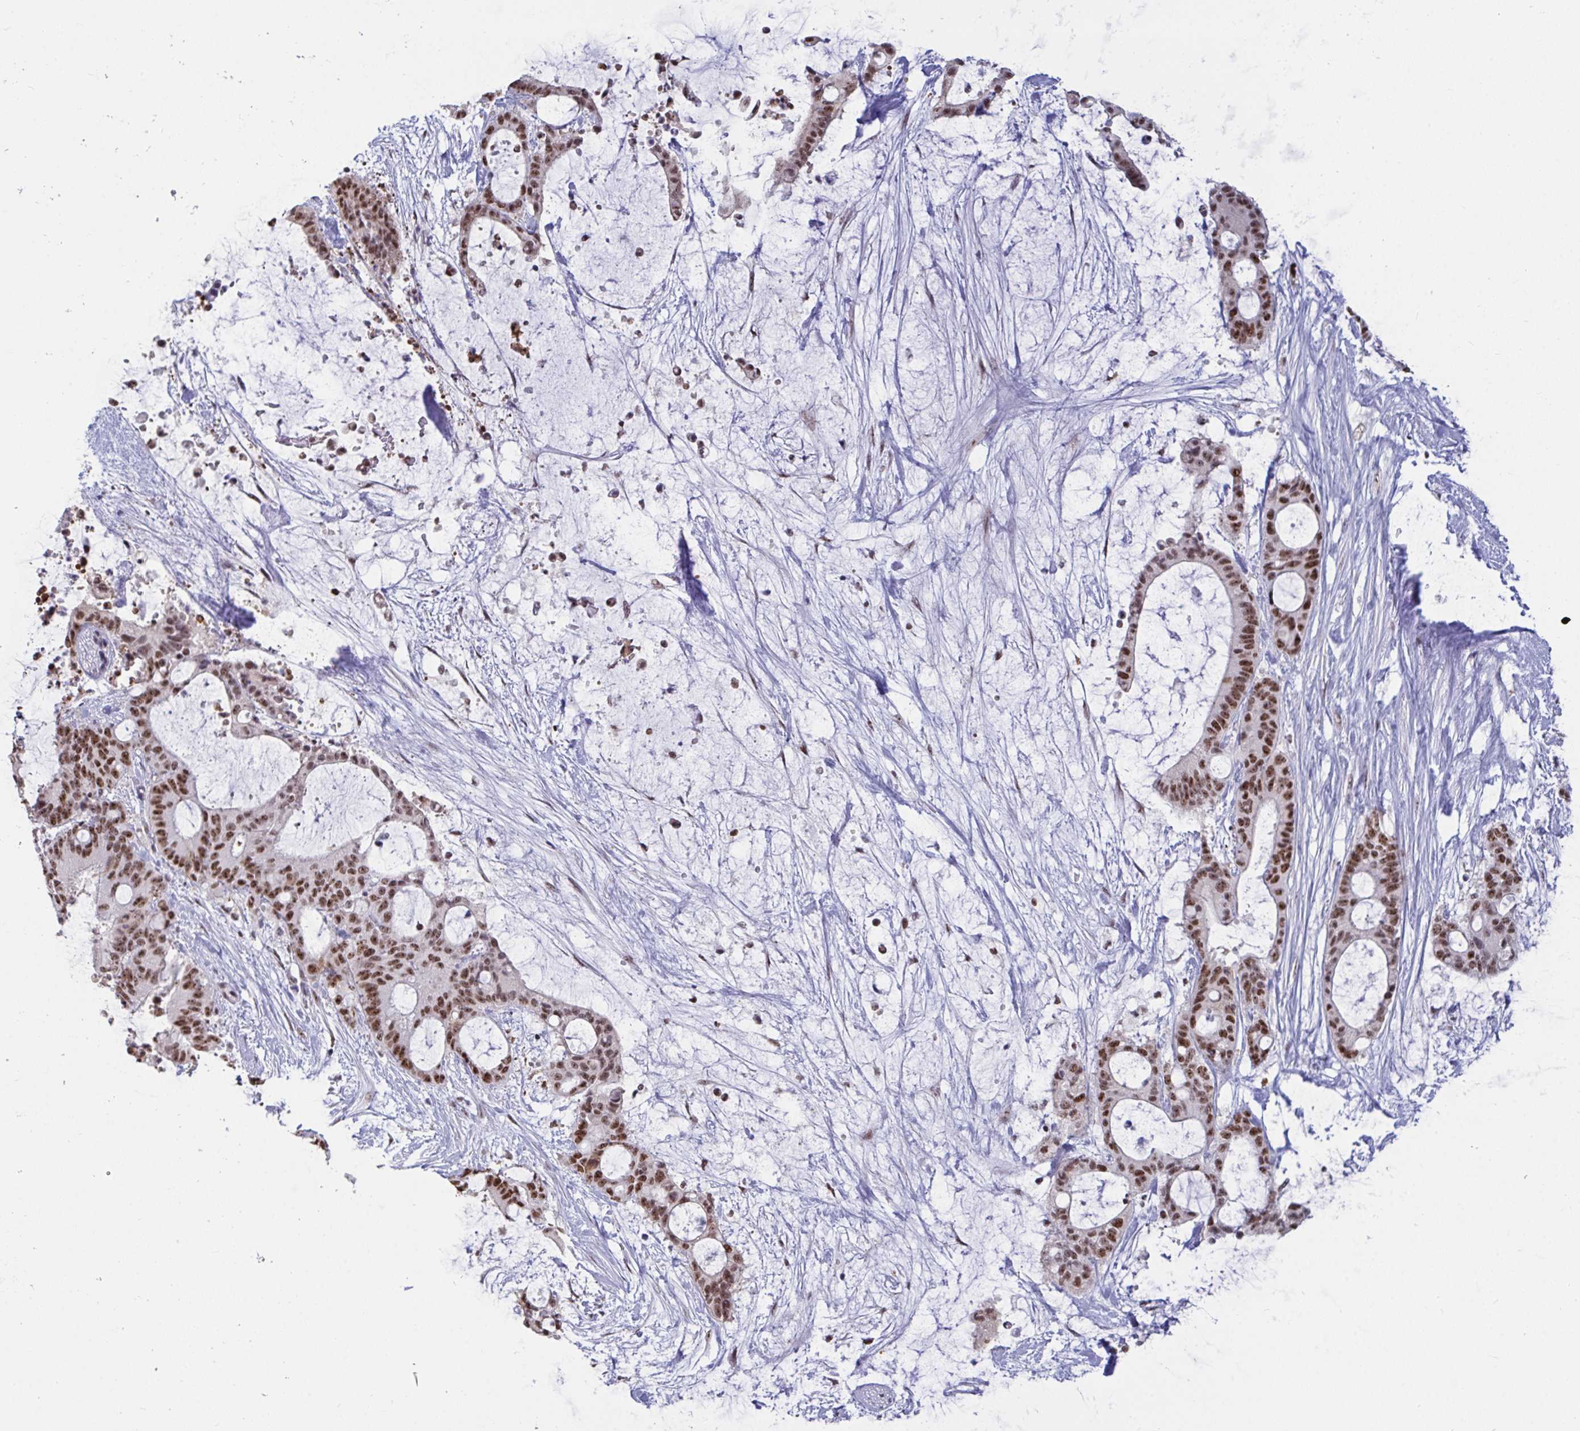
{"staining": {"intensity": "strong", "quantity": ">75%", "location": "nuclear"}, "tissue": "liver cancer", "cell_type": "Tumor cells", "image_type": "cancer", "snomed": [{"axis": "morphology", "description": "Normal tissue, NOS"}, {"axis": "morphology", "description": "Cholangiocarcinoma"}, {"axis": "topography", "description": "Liver"}, {"axis": "topography", "description": "Peripheral nerve tissue"}], "caption": "Protein staining displays strong nuclear expression in about >75% of tumor cells in cholangiocarcinoma (liver).", "gene": "SUPT16H", "patient": {"sex": "female", "age": 73}}